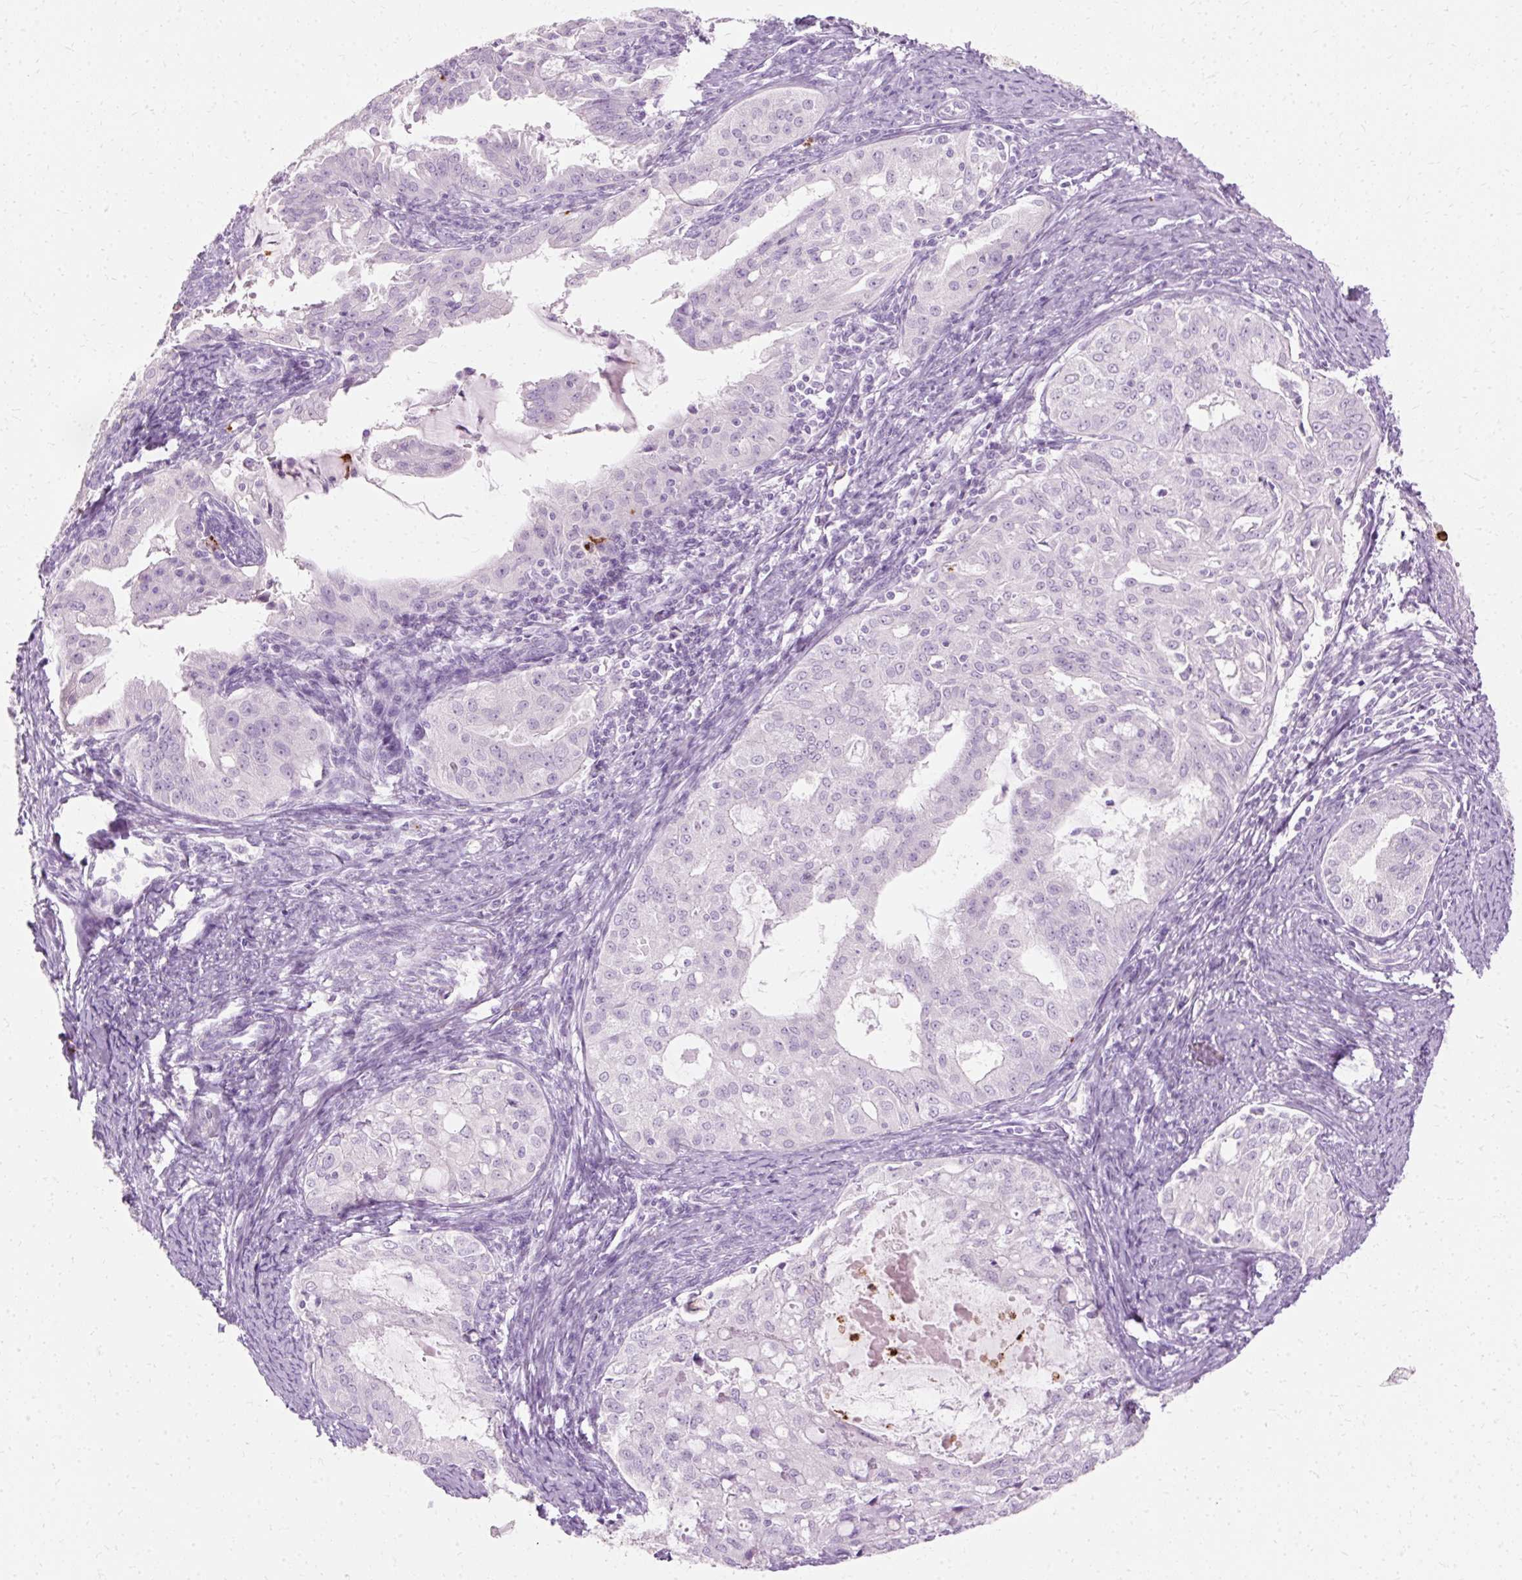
{"staining": {"intensity": "negative", "quantity": "none", "location": "none"}, "tissue": "endometrial cancer", "cell_type": "Tumor cells", "image_type": "cancer", "snomed": [{"axis": "morphology", "description": "Adenocarcinoma, NOS"}, {"axis": "topography", "description": "Endometrium"}], "caption": "A histopathology image of endometrial cancer stained for a protein shows no brown staining in tumor cells. (Brightfield microscopy of DAB (3,3'-diaminobenzidine) IHC at high magnification).", "gene": "DEFA1", "patient": {"sex": "female", "age": 70}}